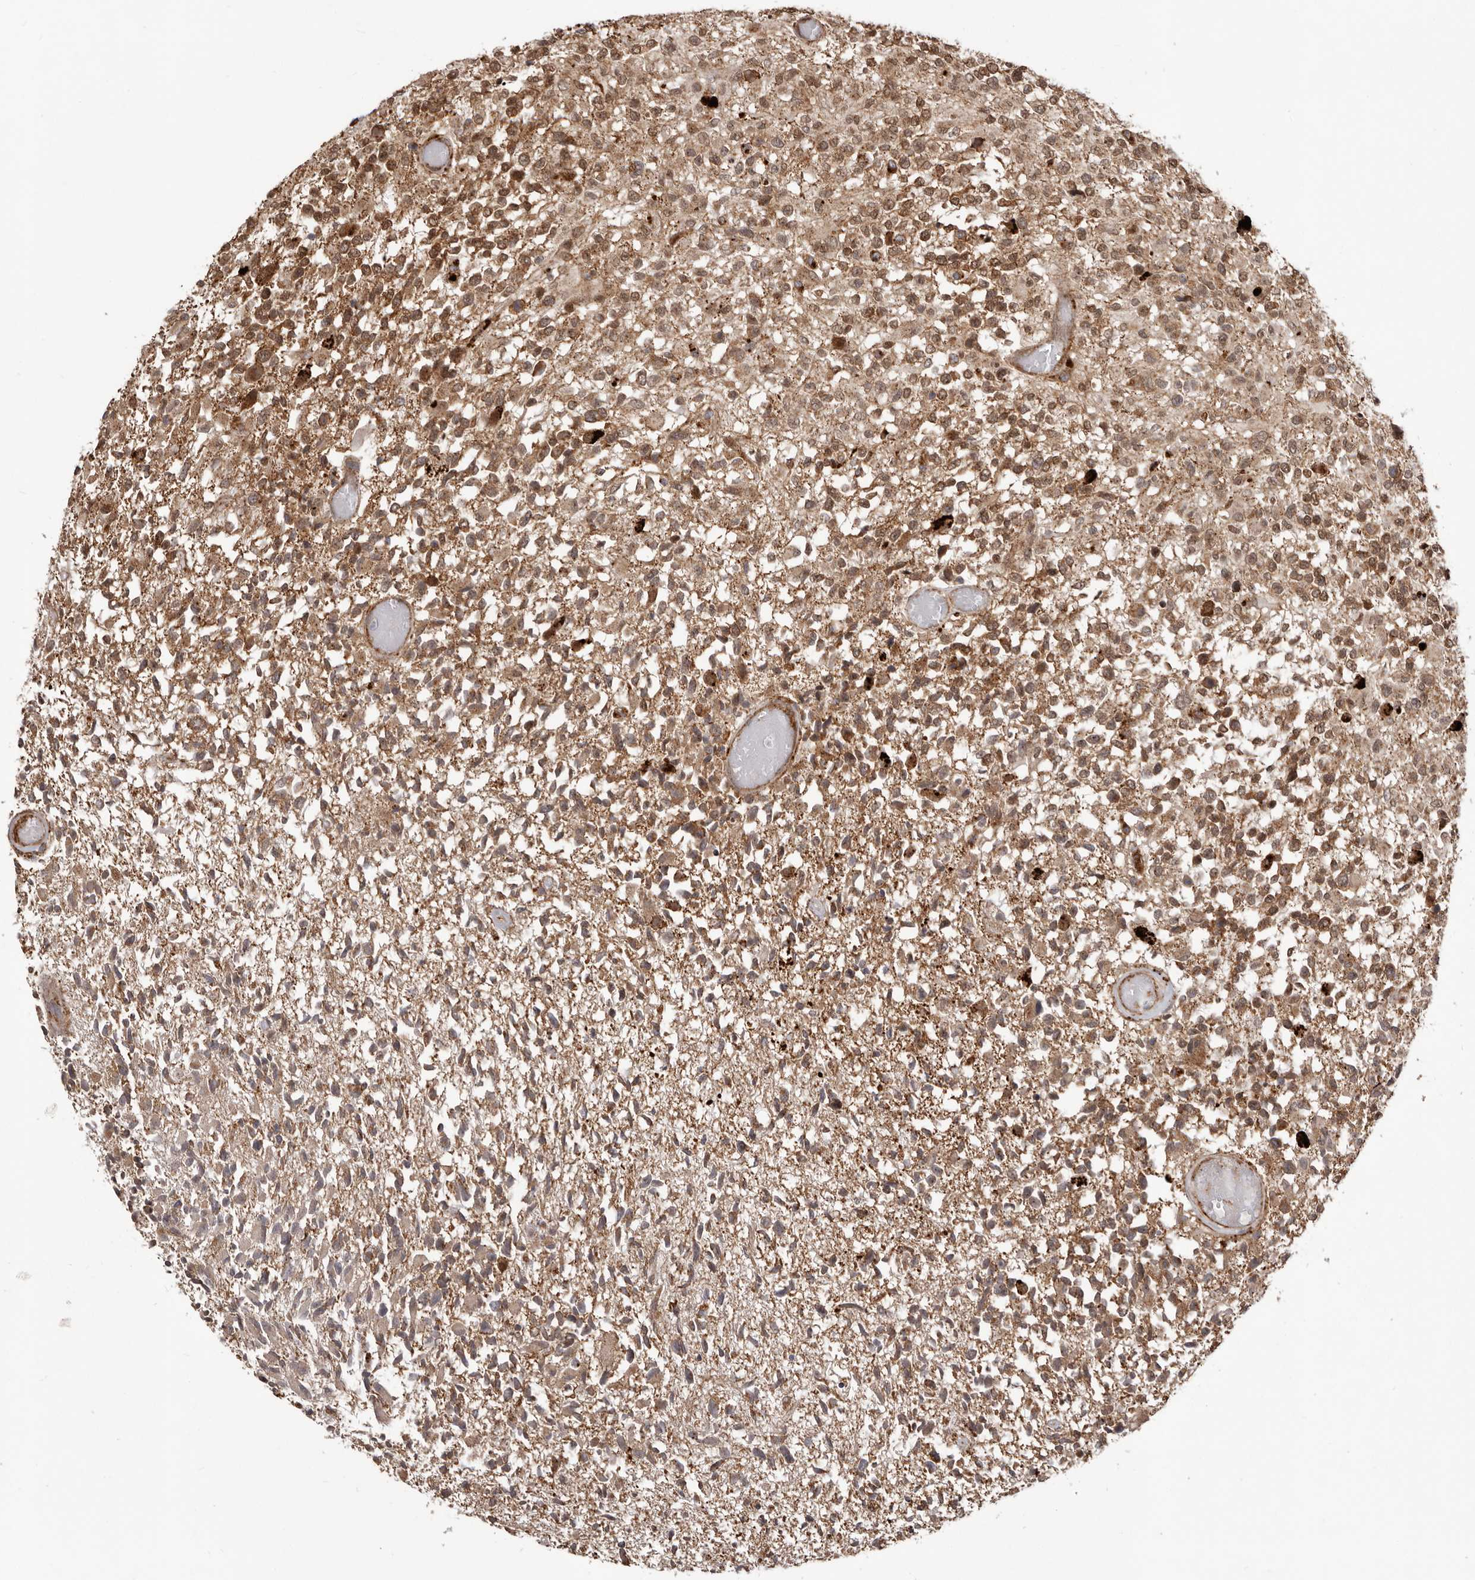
{"staining": {"intensity": "moderate", "quantity": ">75%", "location": "cytoplasmic/membranous,nuclear"}, "tissue": "glioma", "cell_type": "Tumor cells", "image_type": "cancer", "snomed": [{"axis": "morphology", "description": "Glioma, malignant, High grade"}, {"axis": "morphology", "description": "Glioblastoma, NOS"}, {"axis": "topography", "description": "Brain"}], "caption": "This is an image of IHC staining of glioma, which shows moderate staining in the cytoplasmic/membranous and nuclear of tumor cells.", "gene": "NUP43", "patient": {"sex": "male", "age": 60}}